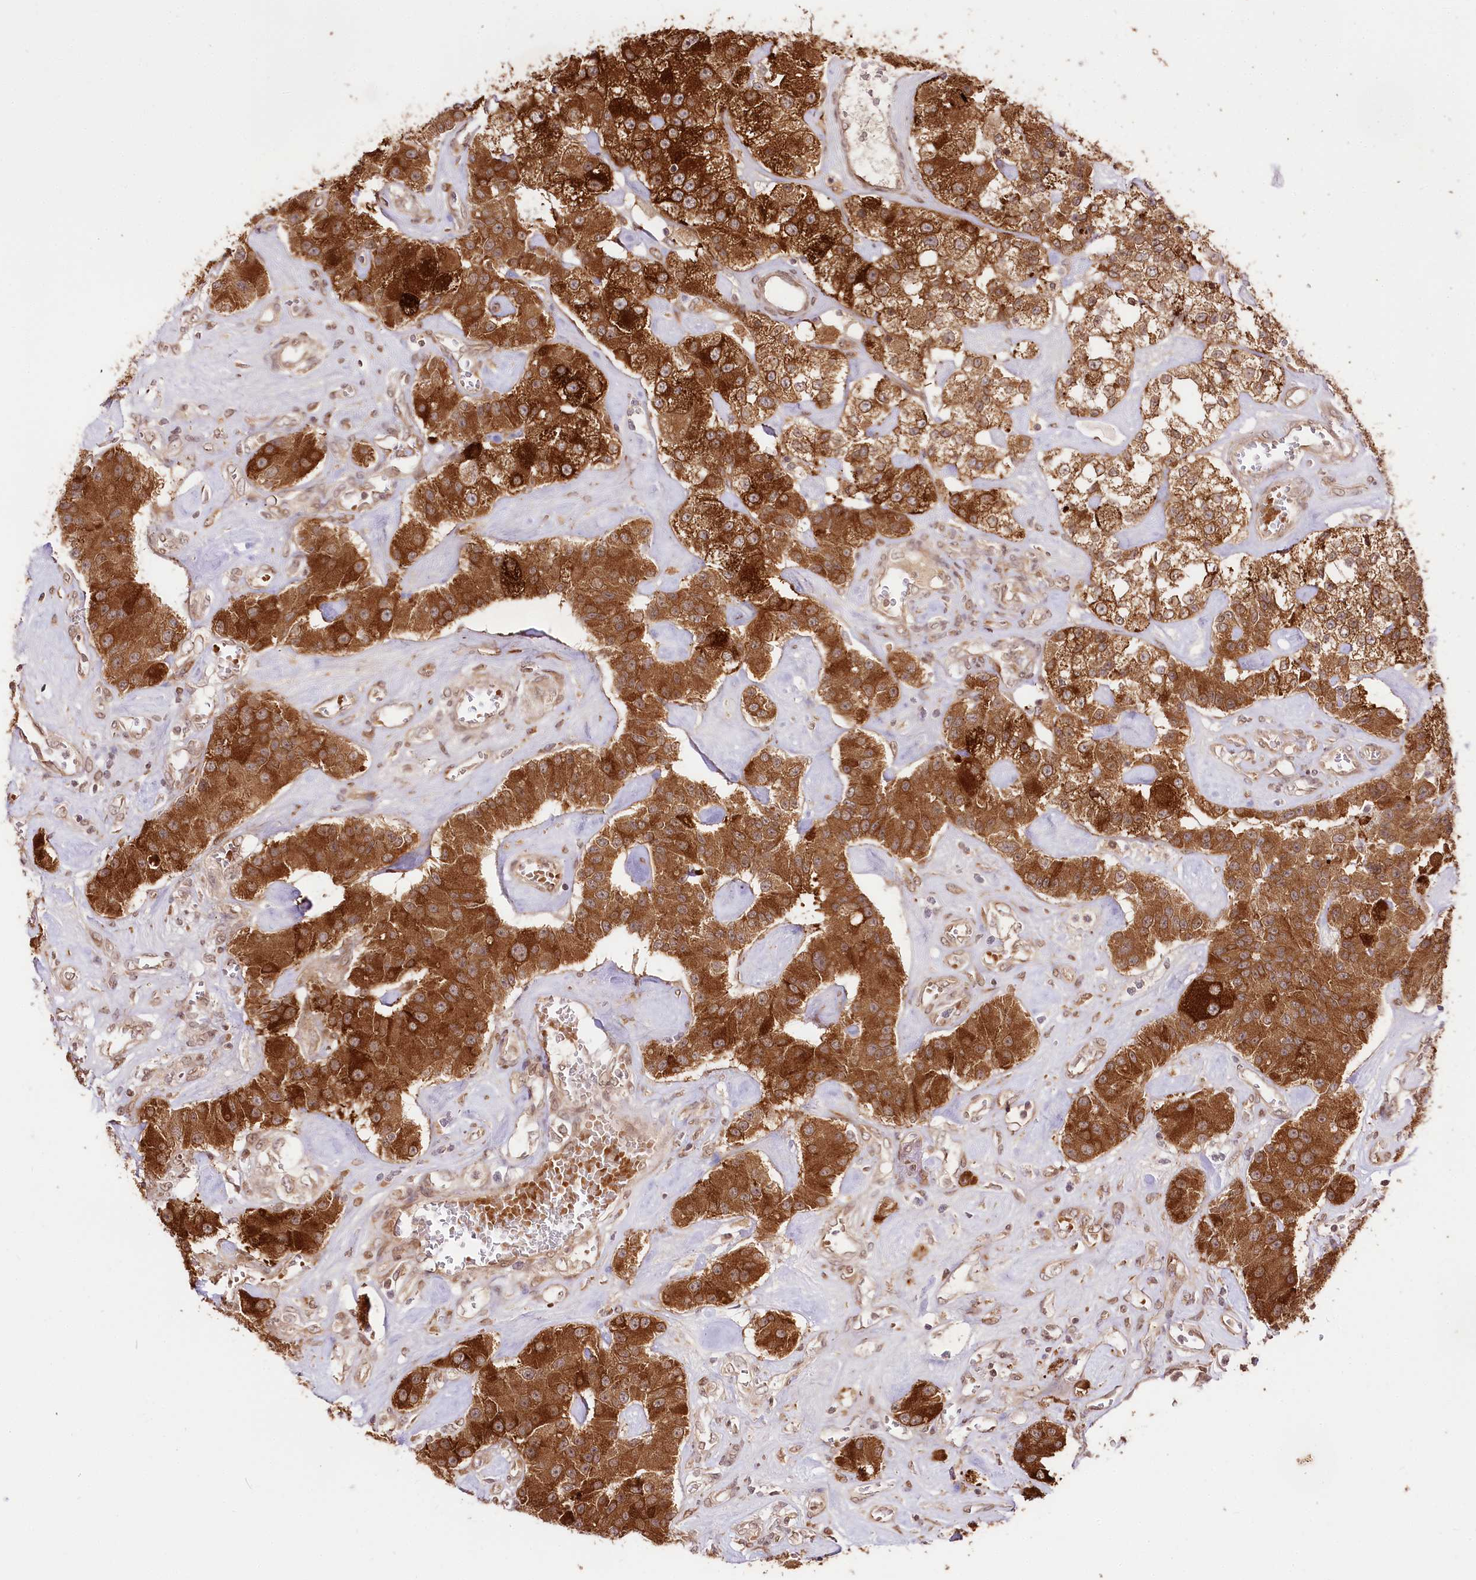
{"staining": {"intensity": "strong", "quantity": ">75%", "location": "cytoplasmic/membranous"}, "tissue": "carcinoid", "cell_type": "Tumor cells", "image_type": "cancer", "snomed": [{"axis": "morphology", "description": "Carcinoid, malignant, NOS"}, {"axis": "topography", "description": "Pancreas"}], "caption": "Protein analysis of carcinoid tissue demonstrates strong cytoplasmic/membranous staining in approximately >75% of tumor cells.", "gene": "ENSG00000144785", "patient": {"sex": "male", "age": 41}}